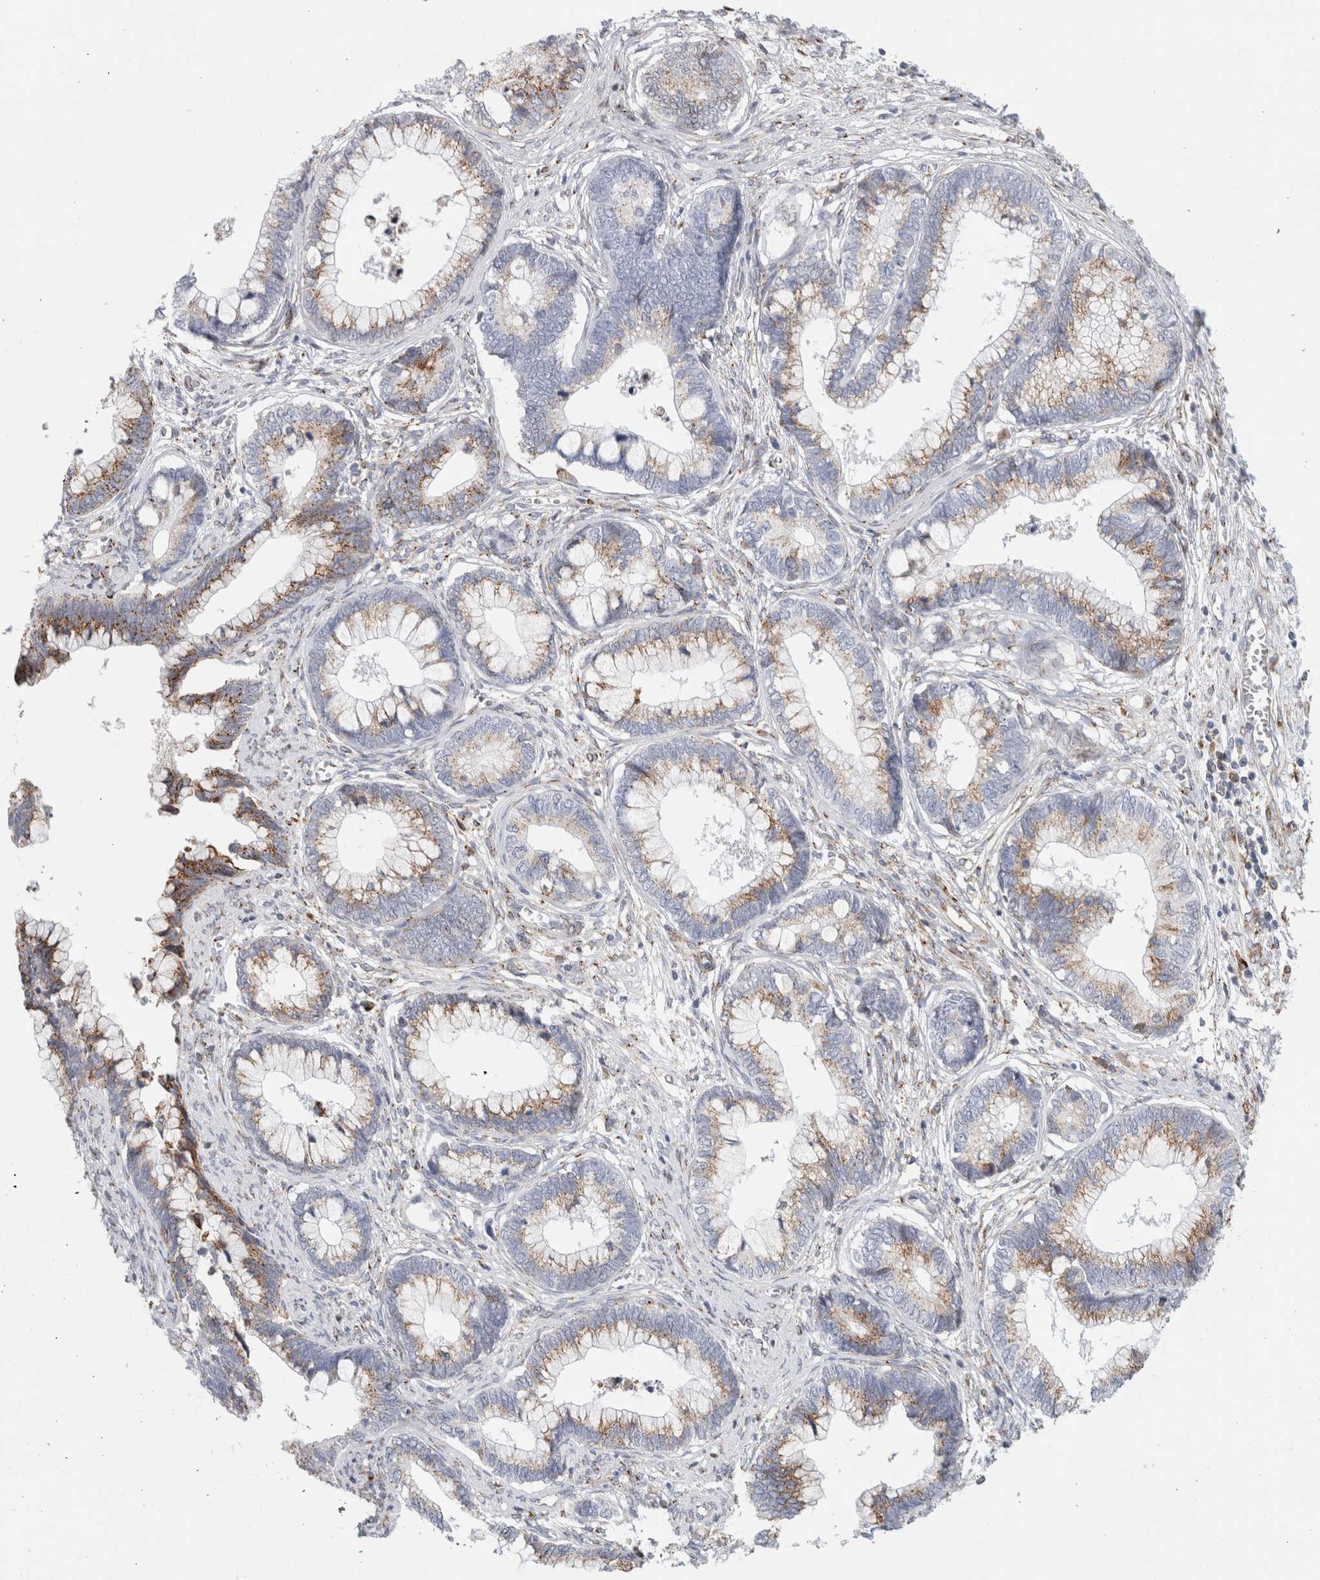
{"staining": {"intensity": "moderate", "quantity": ">75%", "location": "cytoplasmic/membranous"}, "tissue": "cervical cancer", "cell_type": "Tumor cells", "image_type": "cancer", "snomed": [{"axis": "morphology", "description": "Adenocarcinoma, NOS"}, {"axis": "topography", "description": "Cervix"}], "caption": "Immunohistochemical staining of human adenocarcinoma (cervical) demonstrates medium levels of moderate cytoplasmic/membranous protein staining in about >75% of tumor cells.", "gene": "MCFD2", "patient": {"sex": "female", "age": 44}}